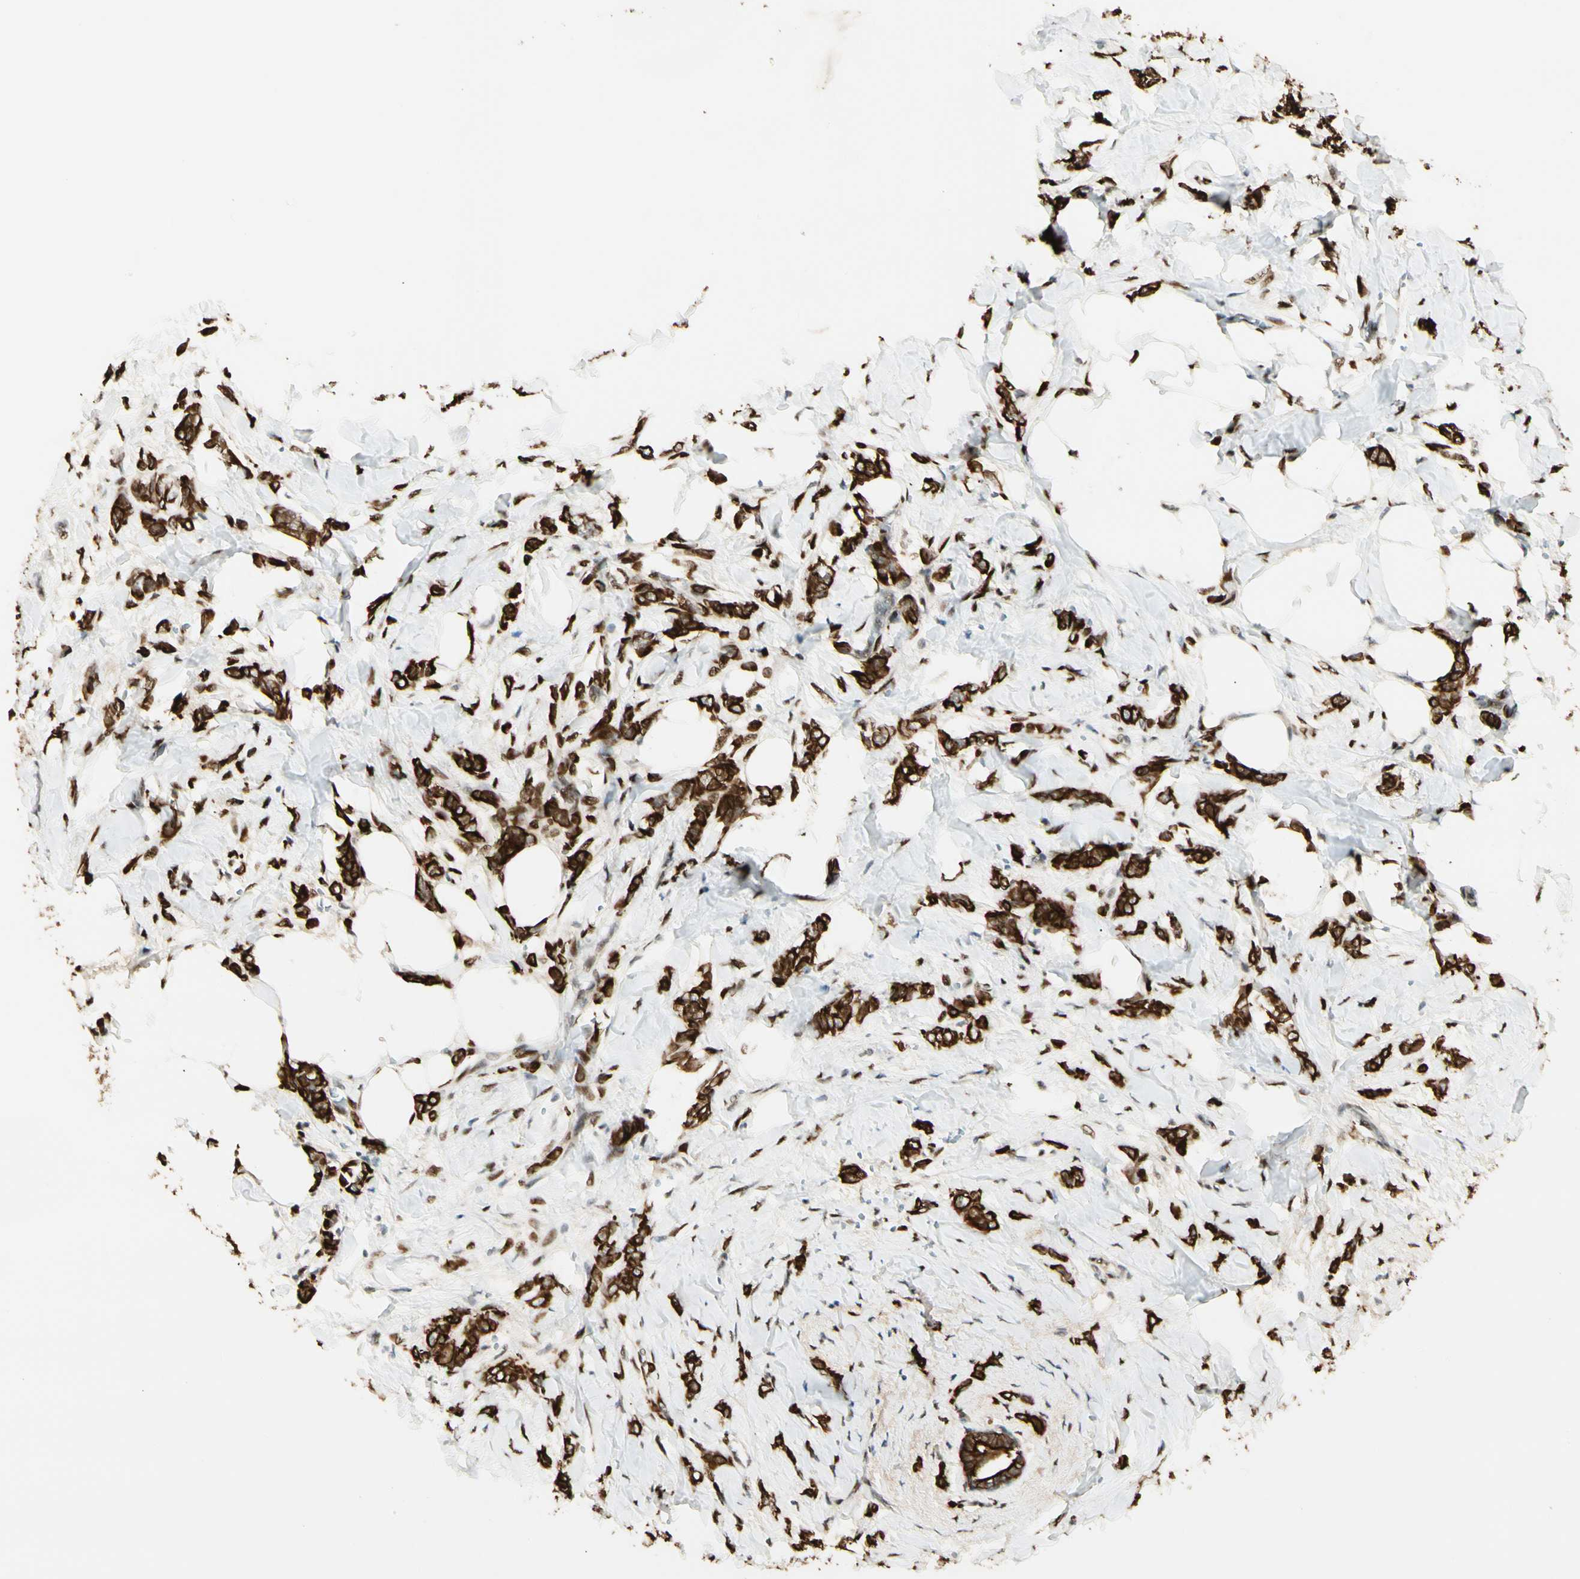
{"staining": {"intensity": "strong", "quantity": ">75%", "location": "cytoplasmic/membranous"}, "tissue": "breast cancer", "cell_type": "Tumor cells", "image_type": "cancer", "snomed": [{"axis": "morphology", "description": "Lobular carcinoma, in situ"}, {"axis": "morphology", "description": "Lobular carcinoma"}, {"axis": "topography", "description": "Breast"}], "caption": "IHC (DAB) staining of human lobular carcinoma in situ (breast) displays strong cytoplasmic/membranous protein staining in approximately >75% of tumor cells.", "gene": "ATXN1", "patient": {"sex": "female", "age": 41}}